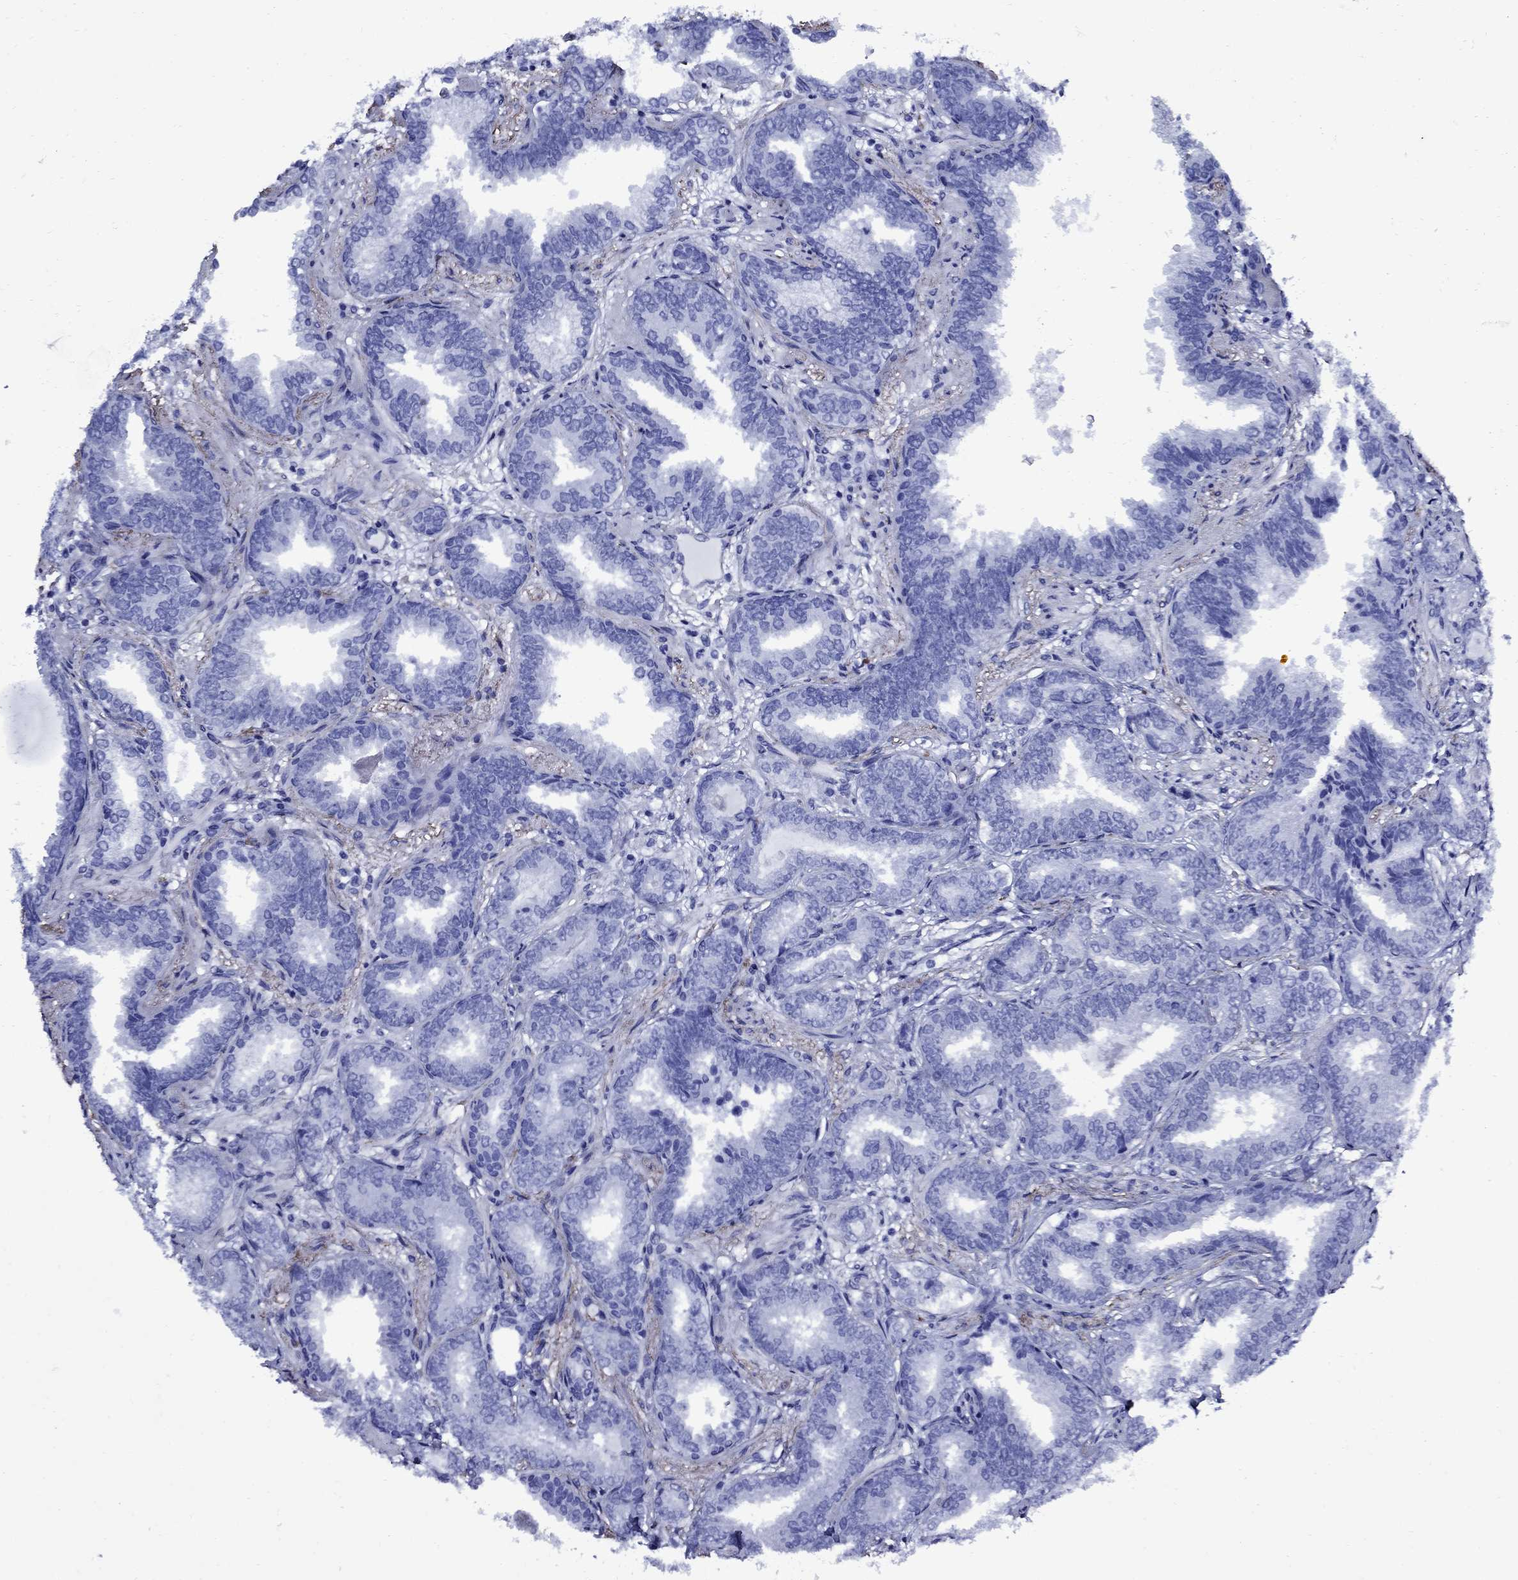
{"staining": {"intensity": "negative", "quantity": "none", "location": "none"}, "tissue": "prostate cancer", "cell_type": "Tumor cells", "image_type": "cancer", "snomed": [{"axis": "morphology", "description": "Adenocarcinoma, Low grade"}, {"axis": "topography", "description": "Prostate"}], "caption": "This is a micrograph of IHC staining of low-grade adenocarcinoma (prostate), which shows no staining in tumor cells.", "gene": "VTN", "patient": {"sex": "male", "age": 68}}